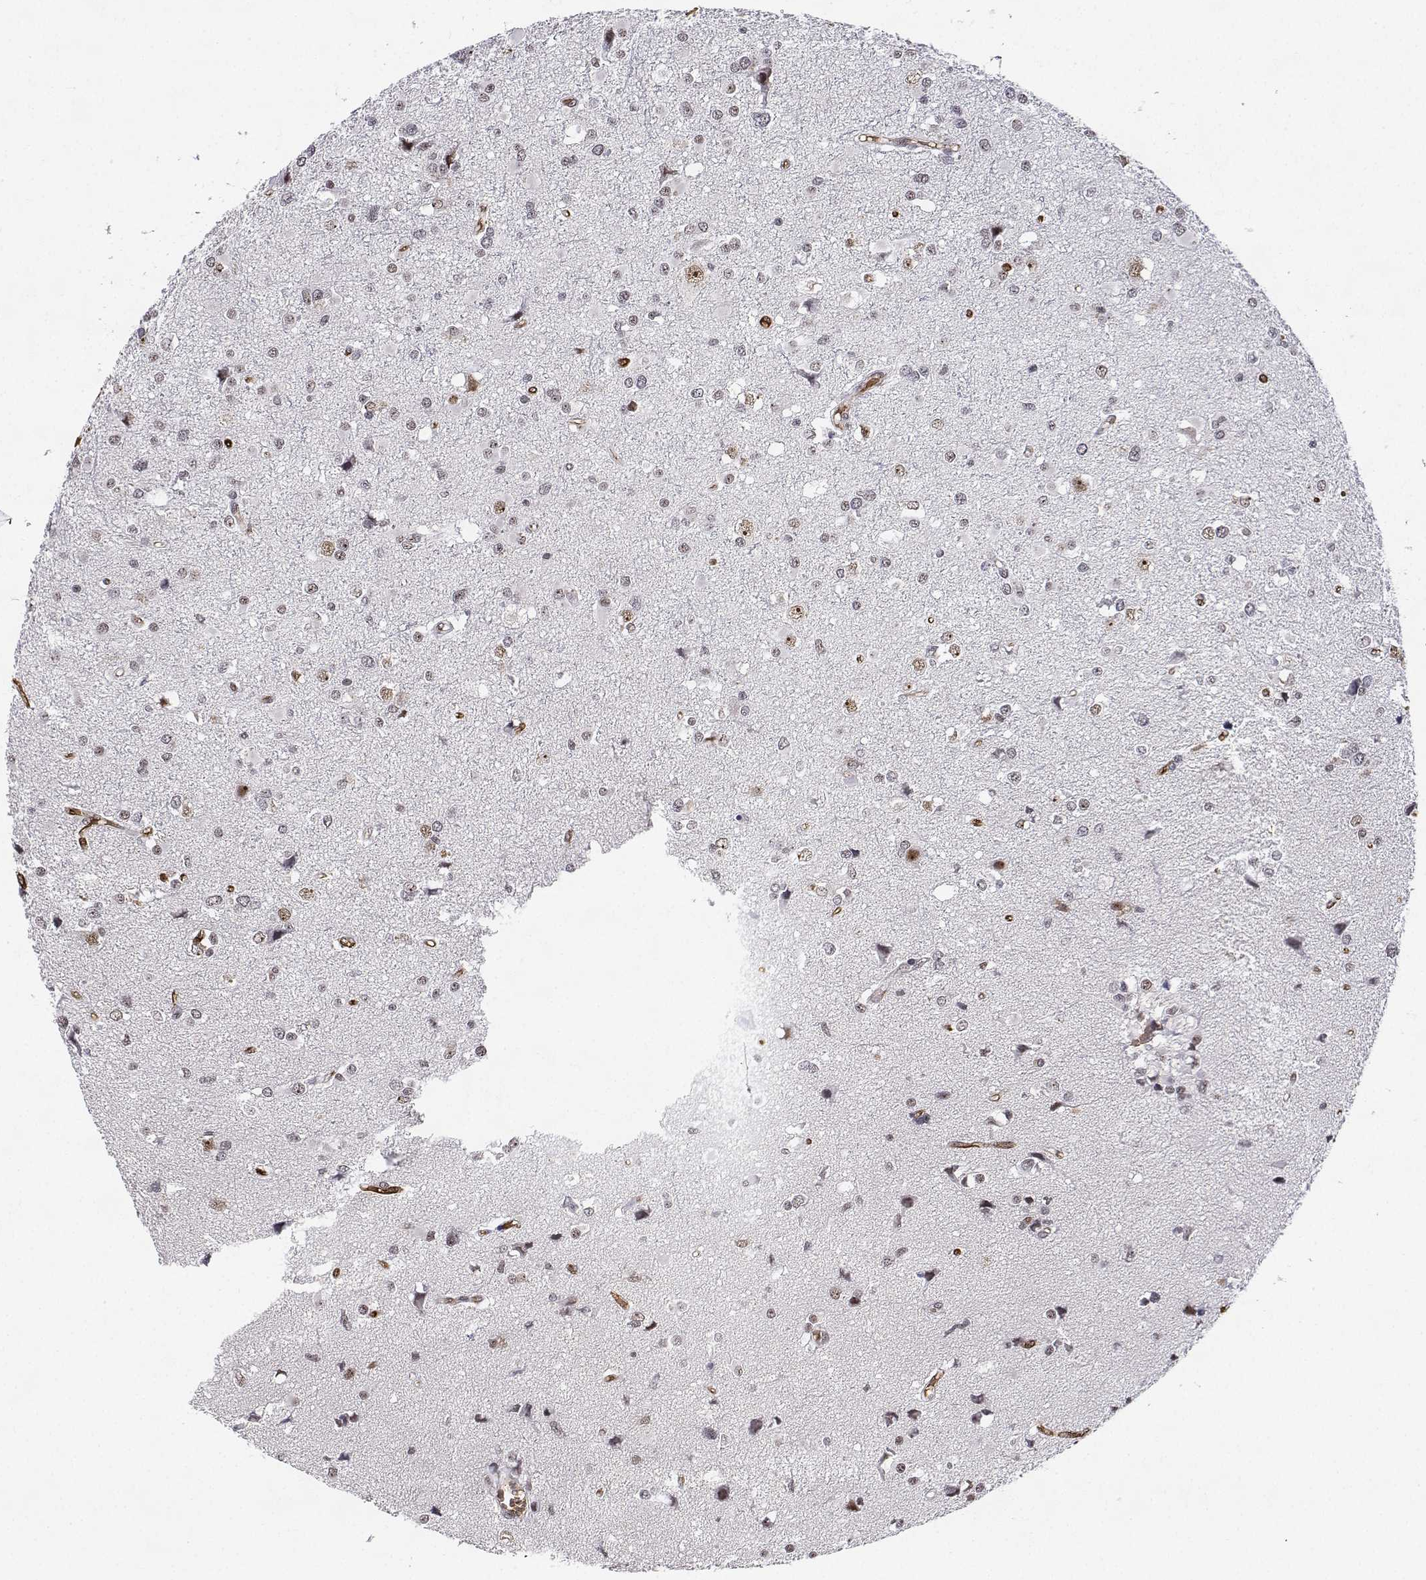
{"staining": {"intensity": "moderate", "quantity": "25%-75%", "location": "nuclear"}, "tissue": "glioma", "cell_type": "Tumor cells", "image_type": "cancer", "snomed": [{"axis": "morphology", "description": "Glioma, malignant, High grade"}, {"axis": "topography", "description": "Brain"}], "caption": "Malignant glioma (high-grade) was stained to show a protein in brown. There is medium levels of moderate nuclear staining in about 25%-75% of tumor cells.", "gene": "ADAR", "patient": {"sex": "male", "age": 54}}